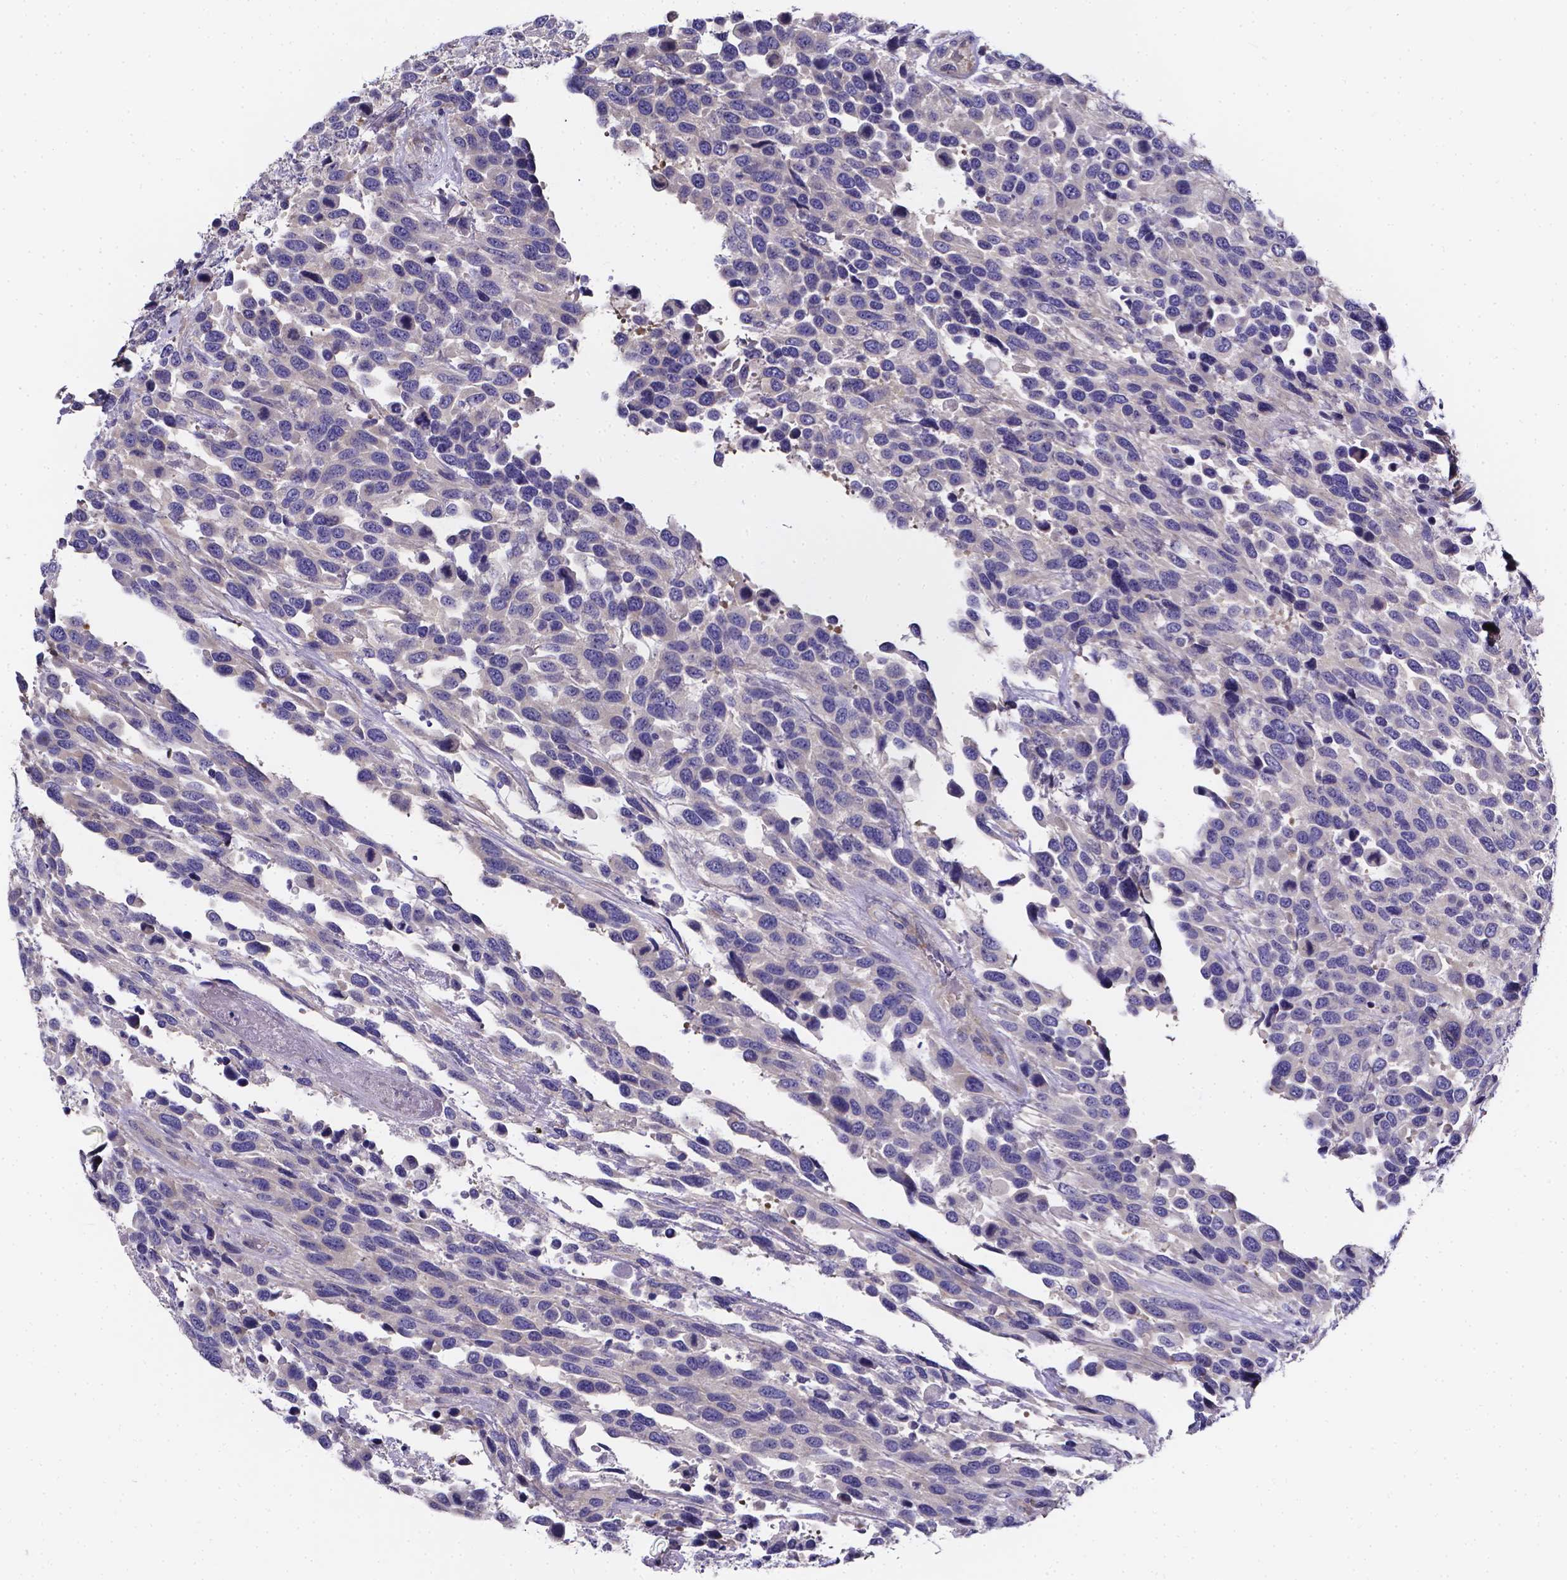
{"staining": {"intensity": "negative", "quantity": "none", "location": "none"}, "tissue": "urothelial cancer", "cell_type": "Tumor cells", "image_type": "cancer", "snomed": [{"axis": "morphology", "description": "Urothelial carcinoma, High grade"}, {"axis": "topography", "description": "Urinary bladder"}], "caption": "A high-resolution histopathology image shows immunohistochemistry (IHC) staining of urothelial carcinoma (high-grade), which displays no significant staining in tumor cells.", "gene": "CACNG8", "patient": {"sex": "female", "age": 70}}